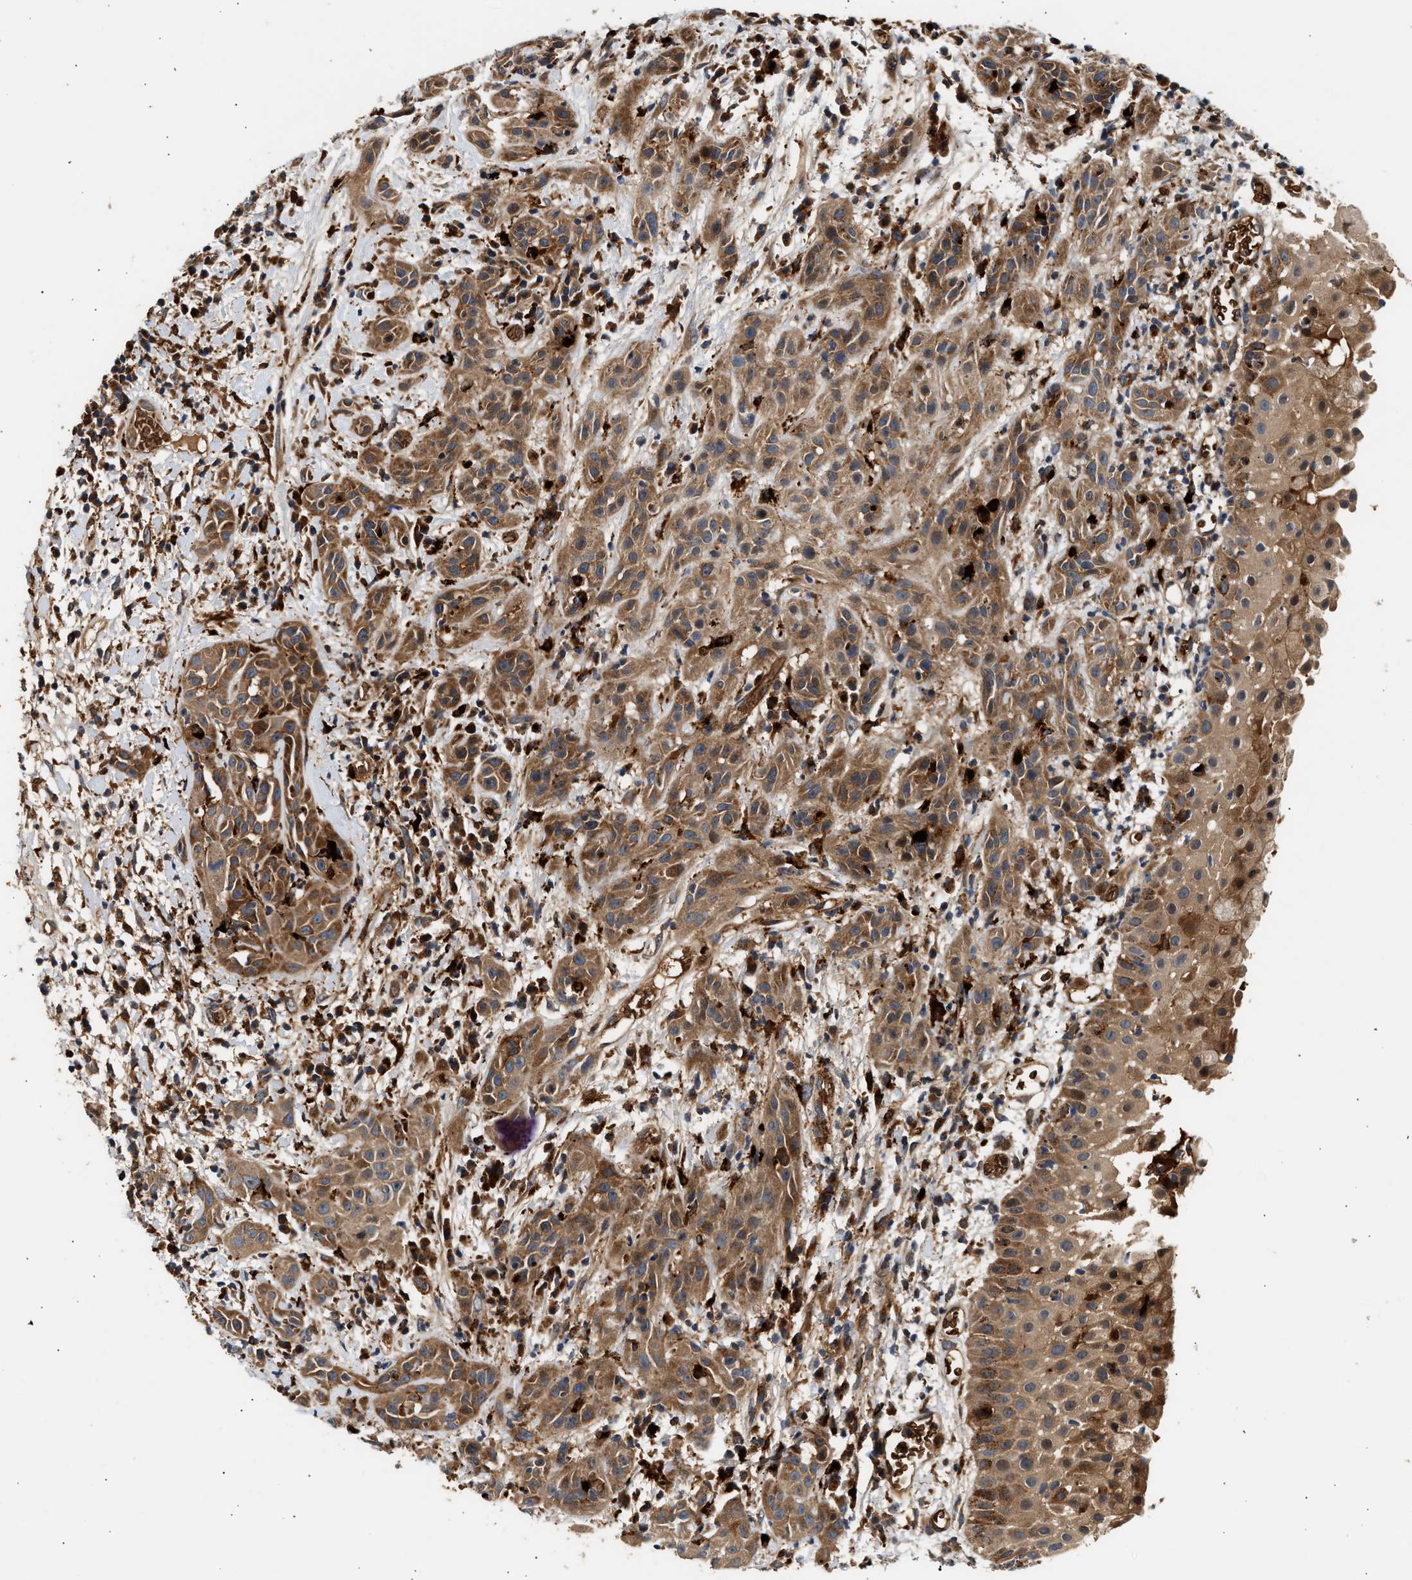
{"staining": {"intensity": "moderate", "quantity": ">75%", "location": "cytoplasmic/membranous"}, "tissue": "head and neck cancer", "cell_type": "Tumor cells", "image_type": "cancer", "snomed": [{"axis": "morphology", "description": "Squamous cell carcinoma, NOS"}, {"axis": "topography", "description": "Head-Neck"}], "caption": "Head and neck cancer was stained to show a protein in brown. There is medium levels of moderate cytoplasmic/membranous expression in about >75% of tumor cells.", "gene": "PLD3", "patient": {"sex": "male", "age": 62}}